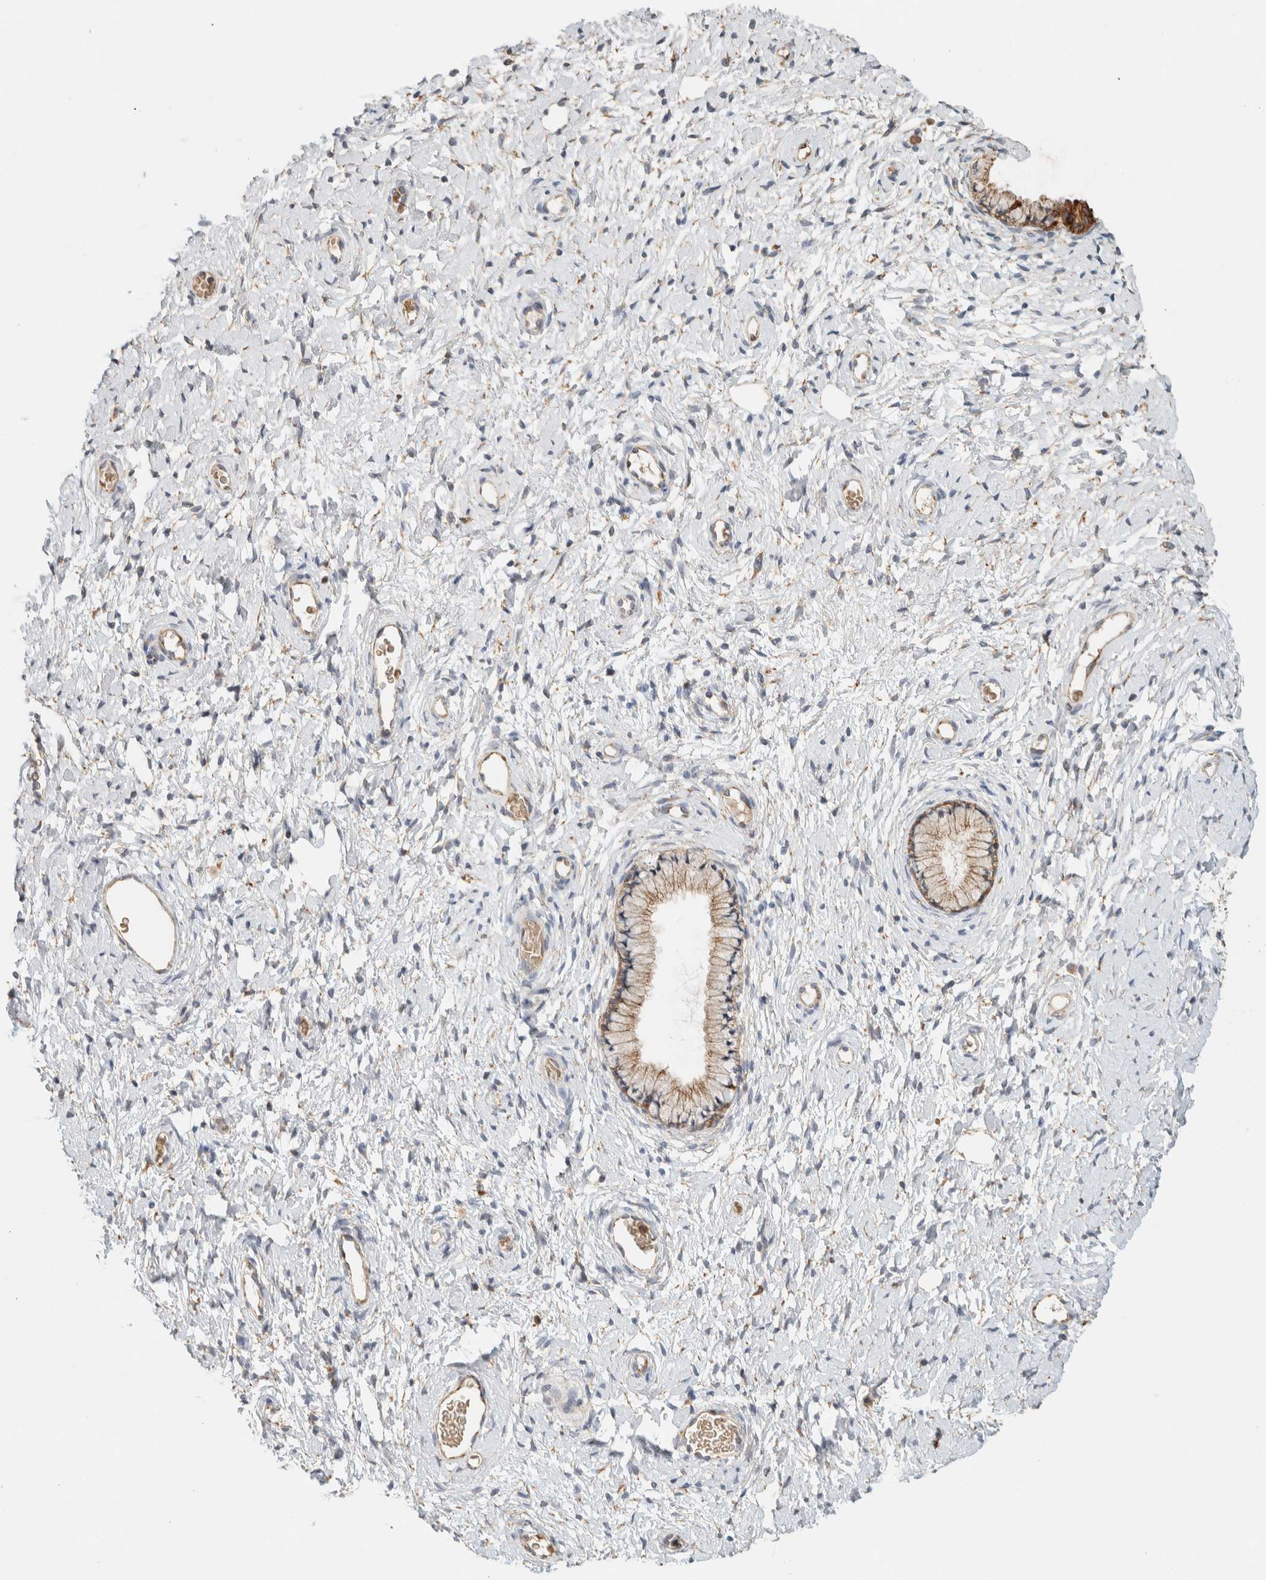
{"staining": {"intensity": "moderate", "quantity": ">75%", "location": "cytoplasmic/membranous"}, "tissue": "cervix", "cell_type": "Glandular cells", "image_type": "normal", "snomed": [{"axis": "morphology", "description": "Normal tissue, NOS"}, {"axis": "topography", "description": "Cervix"}], "caption": "Immunohistochemistry (IHC) of unremarkable cervix exhibits medium levels of moderate cytoplasmic/membranous positivity in approximately >75% of glandular cells.", "gene": "RAB11FIP1", "patient": {"sex": "female", "age": 72}}